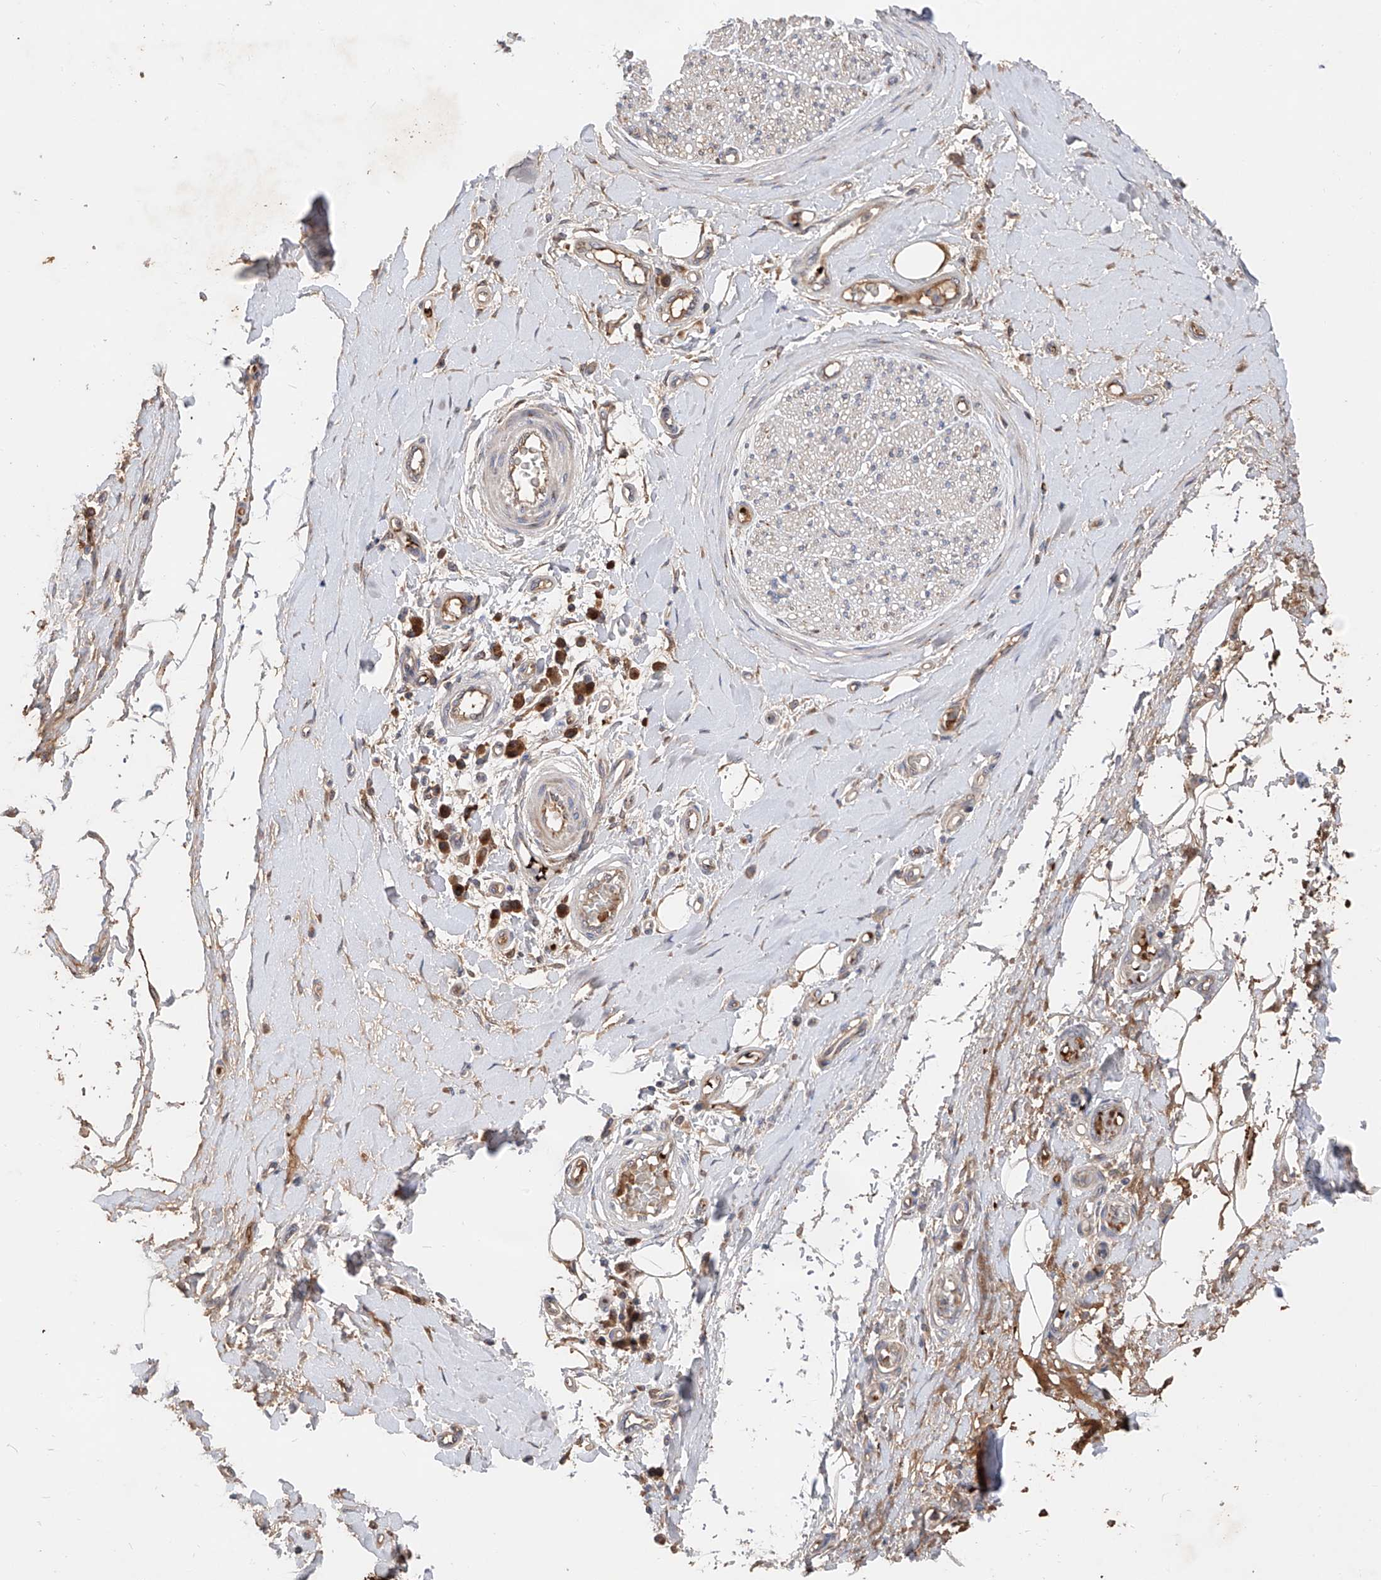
{"staining": {"intensity": "moderate", "quantity": ">75%", "location": "cytoplasmic/membranous"}, "tissue": "adipose tissue", "cell_type": "Adipocytes", "image_type": "normal", "snomed": [{"axis": "morphology", "description": "Normal tissue, NOS"}, {"axis": "morphology", "description": "Adenocarcinoma, NOS"}, {"axis": "topography", "description": "Esophagus"}, {"axis": "topography", "description": "Stomach, upper"}, {"axis": "topography", "description": "Peripheral nerve tissue"}], "caption": "Immunohistochemical staining of unremarkable adipose tissue demonstrates medium levels of moderate cytoplasmic/membranous positivity in approximately >75% of adipocytes. The staining was performed using DAB (3,3'-diaminobenzidine) to visualize the protein expression in brown, while the nuclei were stained in blue with hematoxylin (Magnification: 20x).", "gene": "EDN1", "patient": {"sex": "male", "age": 62}}